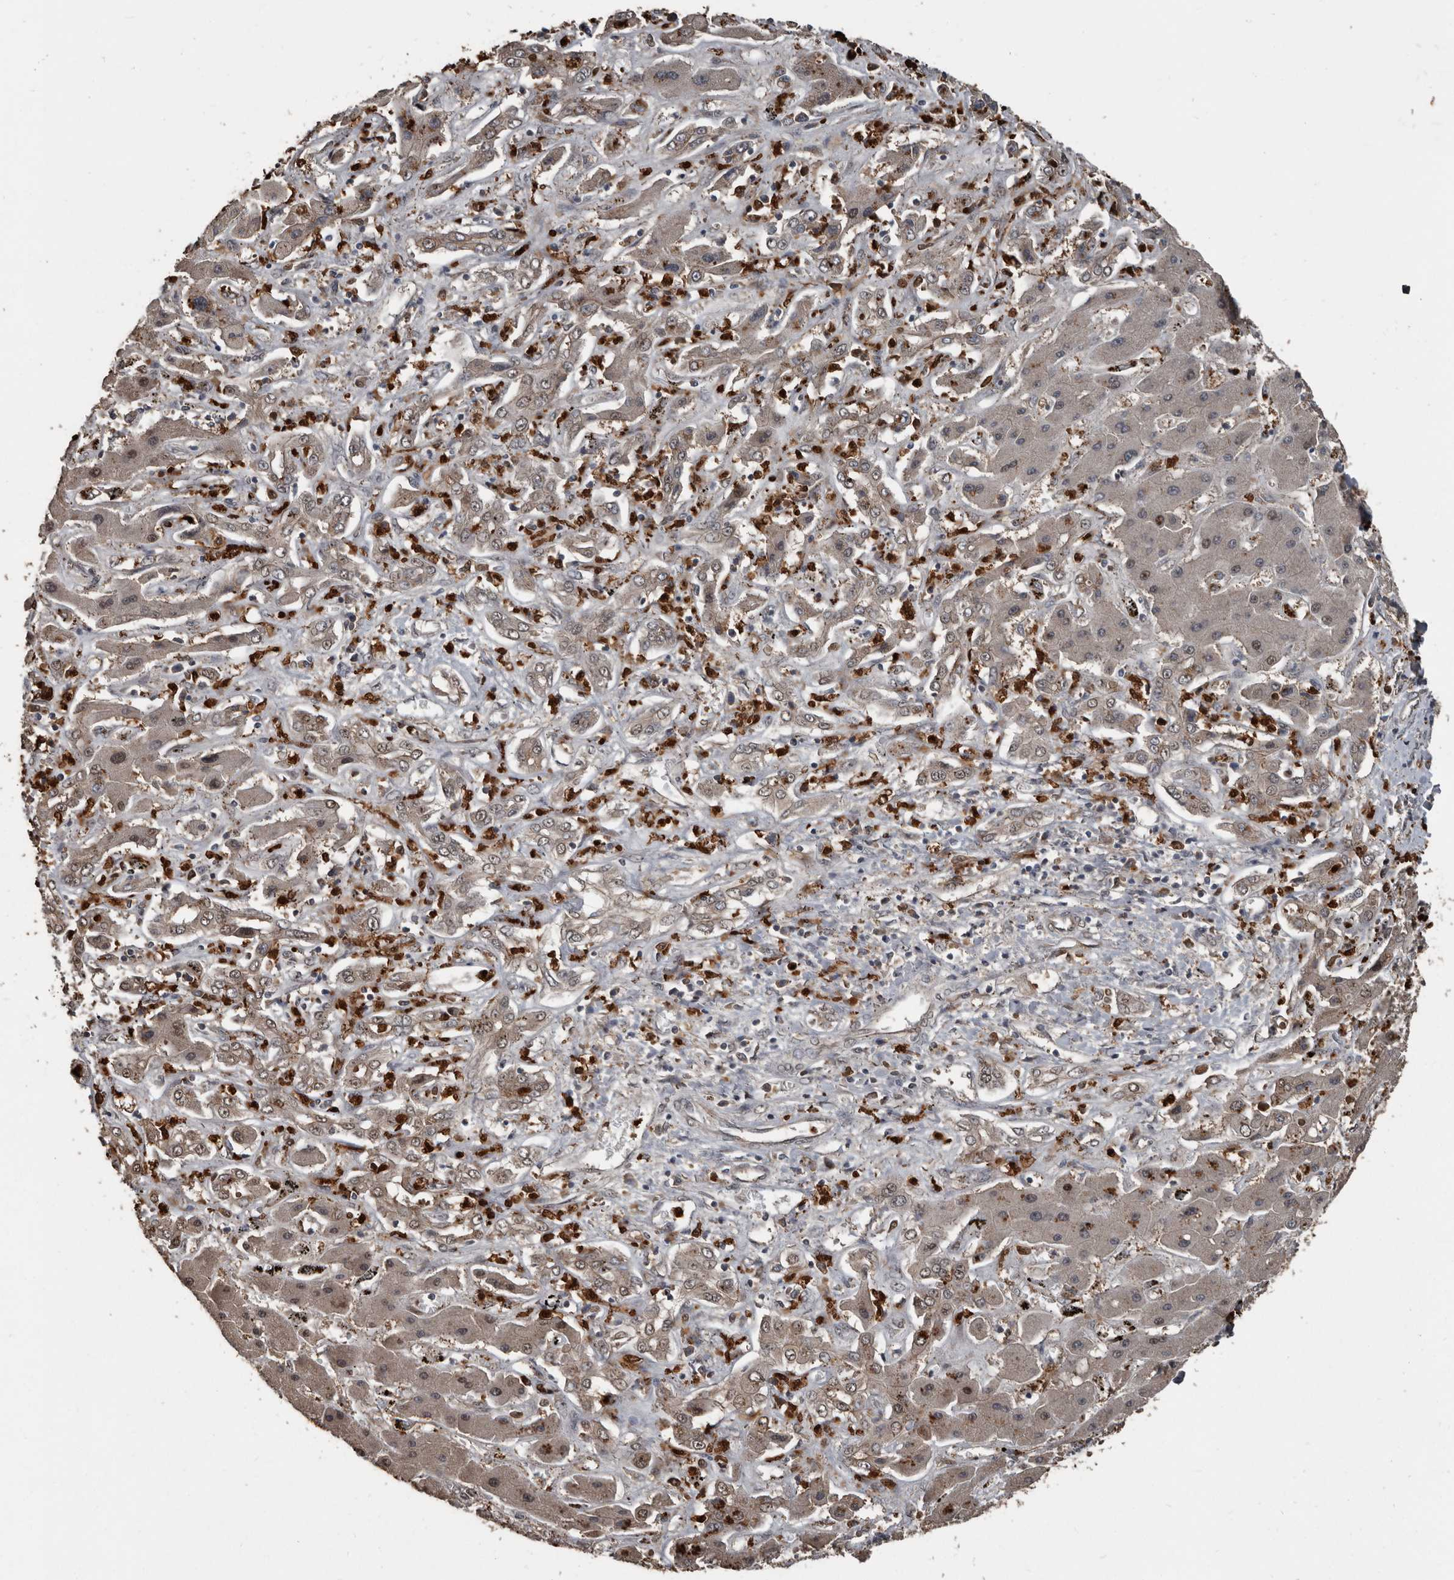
{"staining": {"intensity": "weak", "quantity": ">75%", "location": "cytoplasmic/membranous,nuclear"}, "tissue": "liver cancer", "cell_type": "Tumor cells", "image_type": "cancer", "snomed": [{"axis": "morphology", "description": "Cholangiocarcinoma"}, {"axis": "topography", "description": "Liver"}], "caption": "Immunohistochemistry histopathology image of human liver cancer (cholangiocarcinoma) stained for a protein (brown), which shows low levels of weak cytoplasmic/membranous and nuclear staining in approximately >75% of tumor cells.", "gene": "FSBP", "patient": {"sex": "male", "age": 67}}